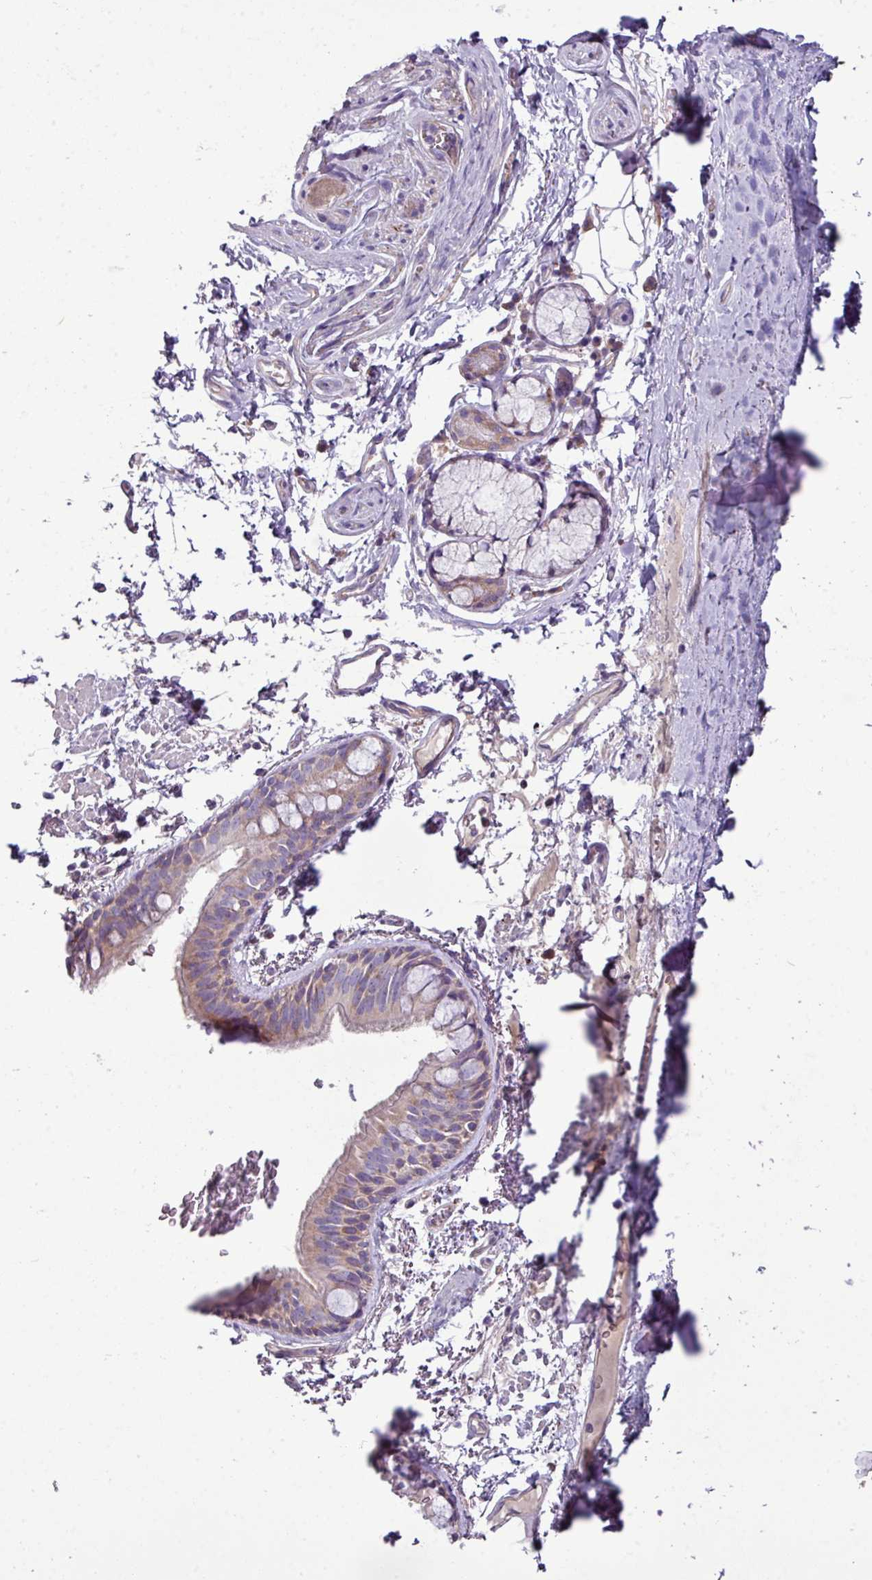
{"staining": {"intensity": "moderate", "quantity": "25%-75%", "location": "cytoplasmic/membranous"}, "tissue": "bronchus", "cell_type": "Respiratory epithelial cells", "image_type": "normal", "snomed": [{"axis": "morphology", "description": "Normal tissue, NOS"}, {"axis": "topography", "description": "Bronchus"}], "caption": "Benign bronchus was stained to show a protein in brown. There is medium levels of moderate cytoplasmic/membranous positivity in about 25%-75% of respiratory epithelial cells. (brown staining indicates protein expression, while blue staining denotes nuclei).", "gene": "AGAP4", "patient": {"sex": "male", "age": 70}}